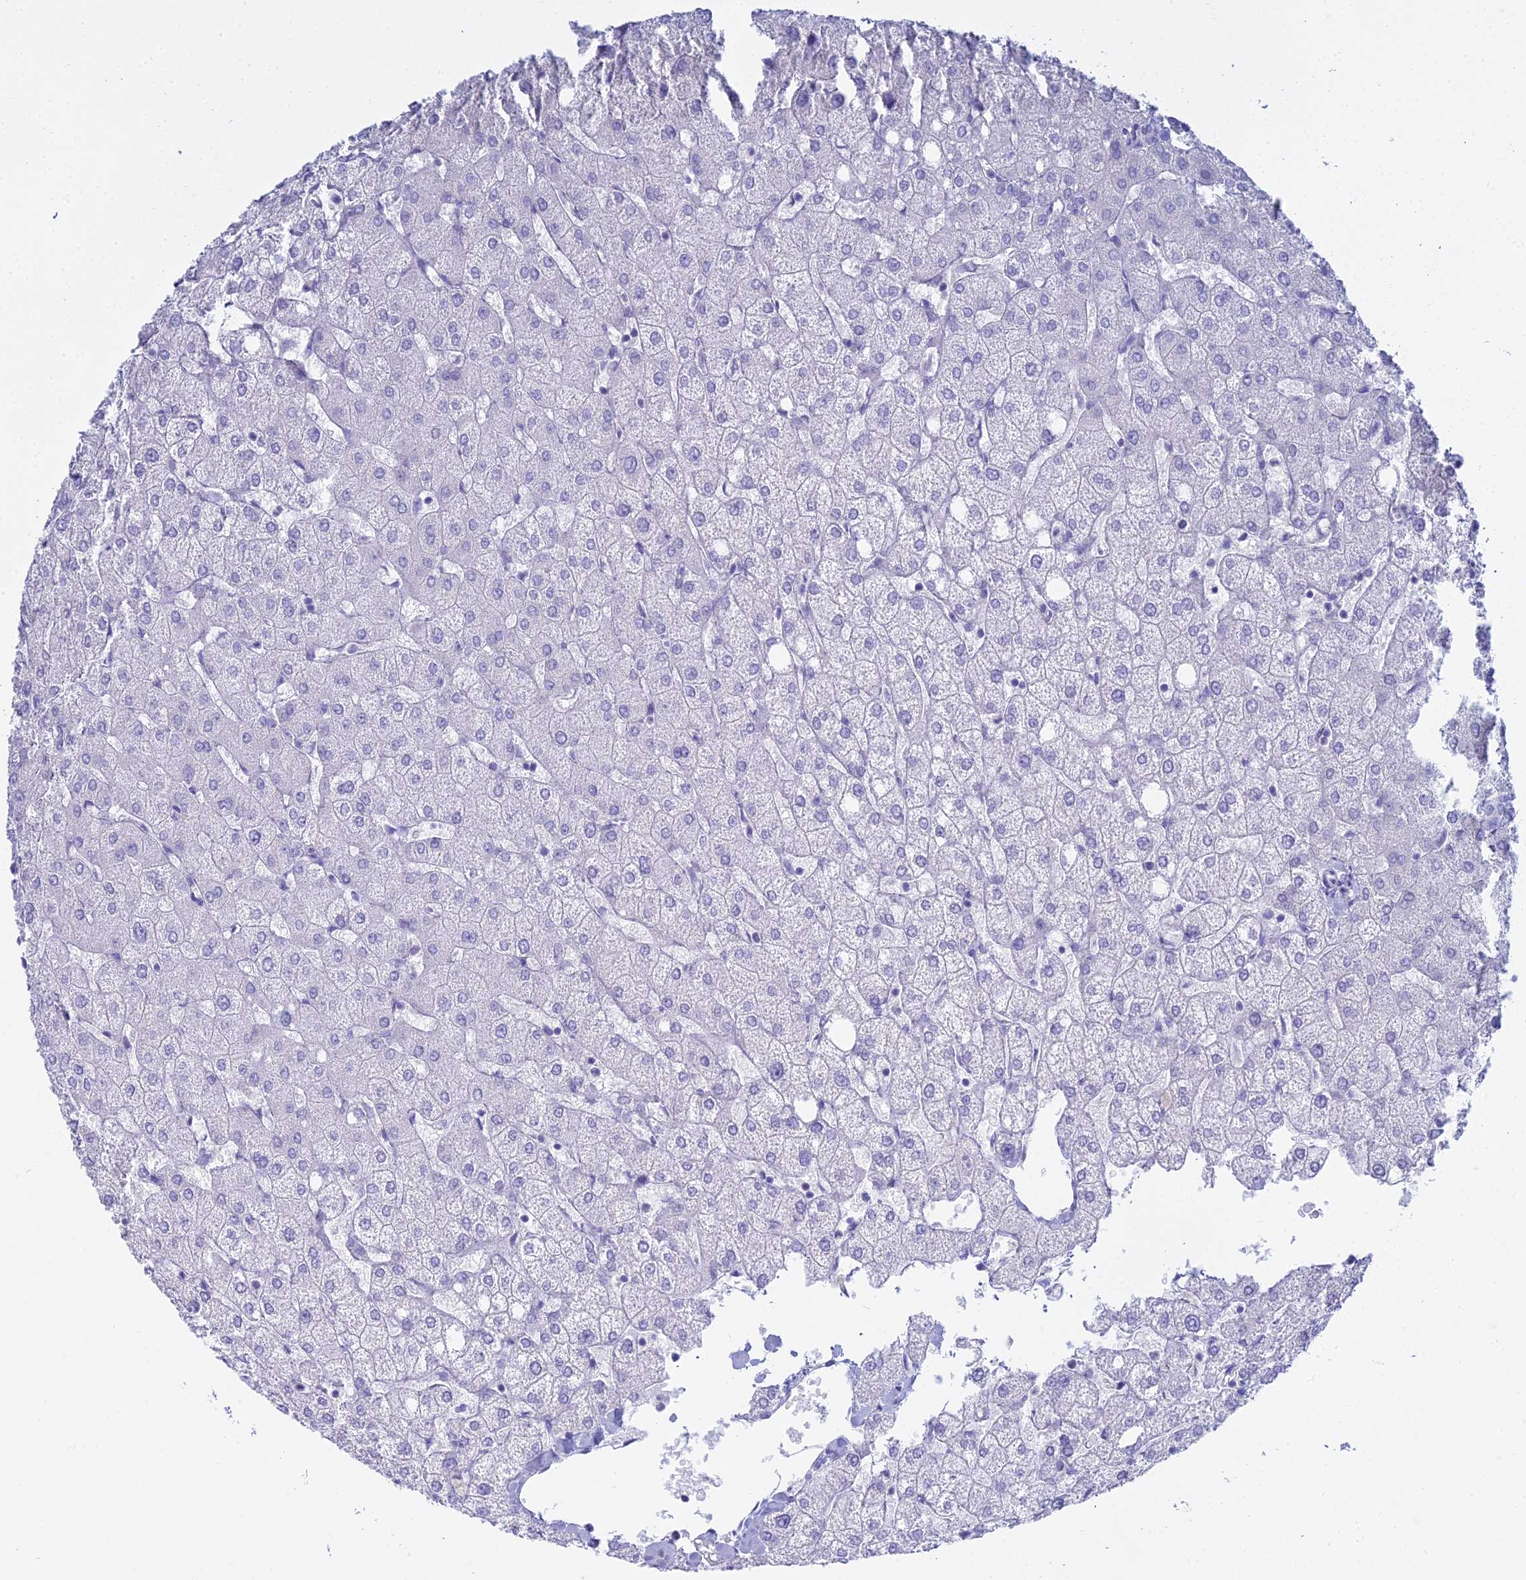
{"staining": {"intensity": "negative", "quantity": "none", "location": "none"}, "tissue": "liver", "cell_type": "Cholangiocytes", "image_type": "normal", "snomed": [{"axis": "morphology", "description": "Normal tissue, NOS"}, {"axis": "topography", "description": "Liver"}], "caption": "High magnification brightfield microscopy of normal liver stained with DAB (brown) and counterstained with hematoxylin (blue): cholangiocytes show no significant staining. (DAB immunohistochemistry (IHC) with hematoxylin counter stain).", "gene": "S100A7", "patient": {"sex": "female", "age": 54}}